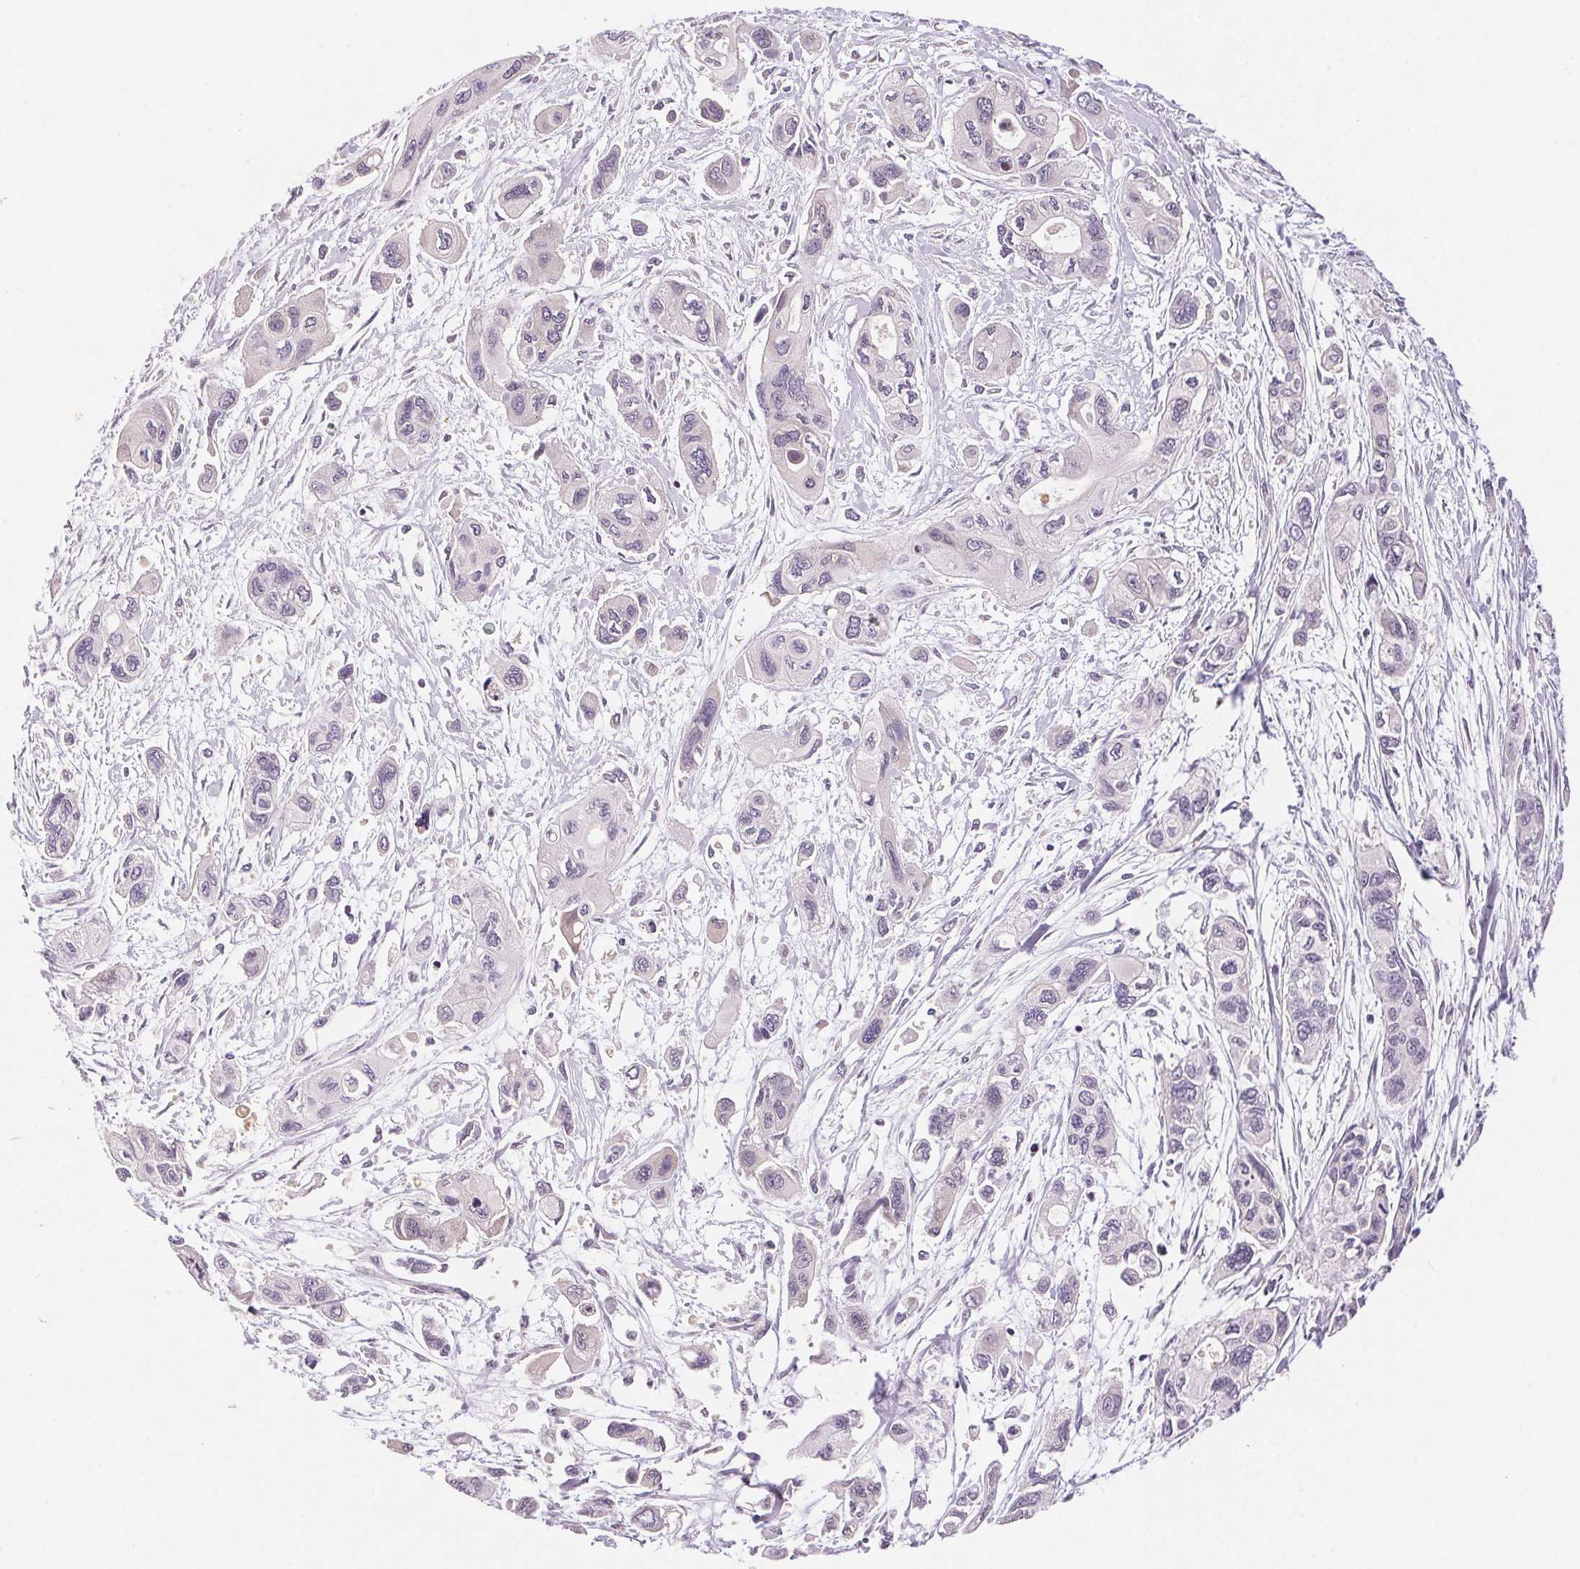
{"staining": {"intensity": "negative", "quantity": "none", "location": "none"}, "tissue": "pancreatic cancer", "cell_type": "Tumor cells", "image_type": "cancer", "snomed": [{"axis": "morphology", "description": "Adenocarcinoma, NOS"}, {"axis": "topography", "description": "Pancreas"}], "caption": "This is a image of immunohistochemistry (IHC) staining of pancreatic adenocarcinoma, which shows no expression in tumor cells. (DAB IHC with hematoxylin counter stain).", "gene": "BNIP5", "patient": {"sex": "female", "age": 47}}